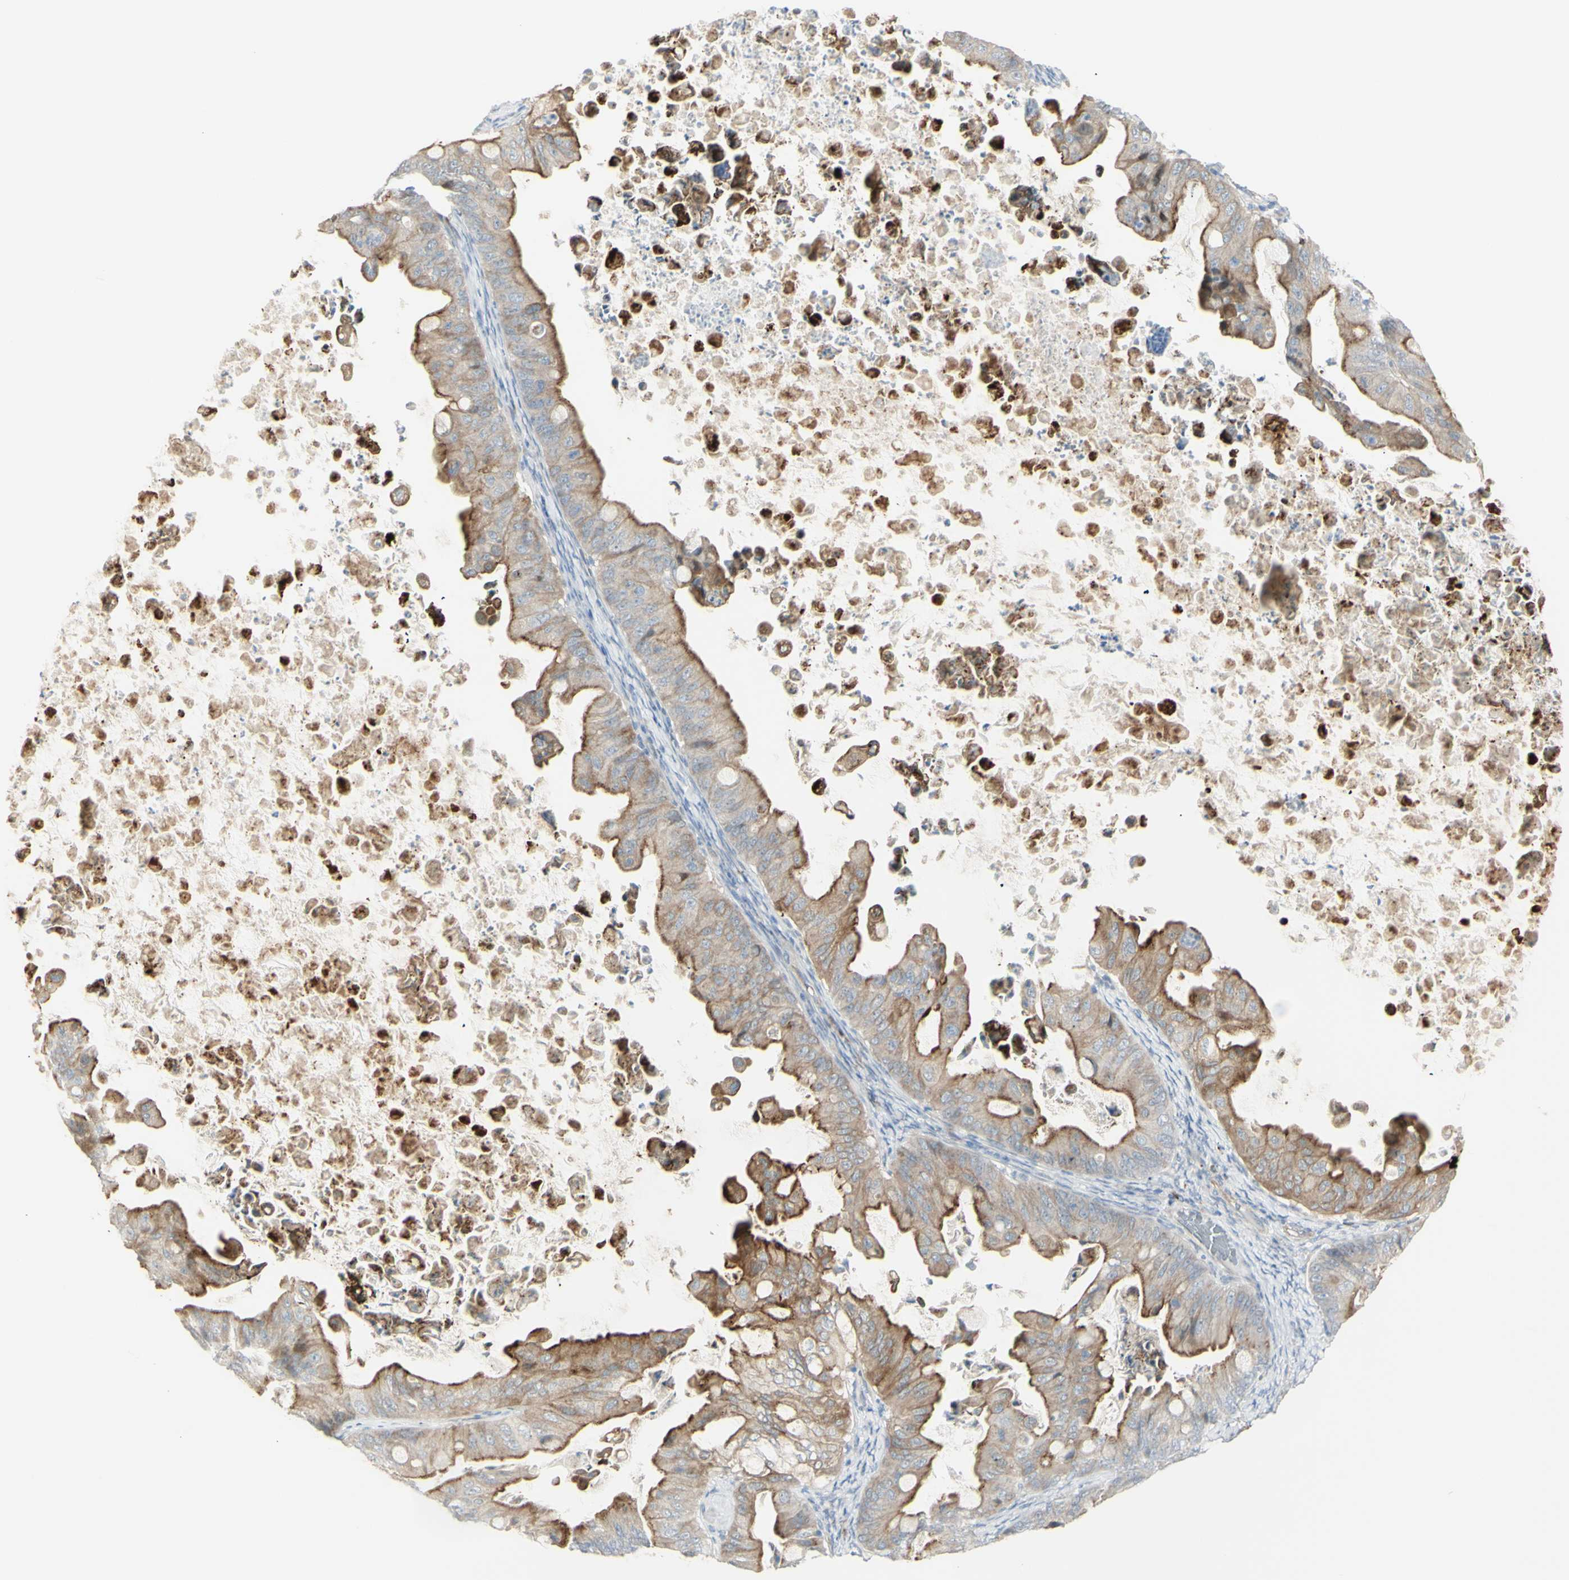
{"staining": {"intensity": "moderate", "quantity": ">75%", "location": "cytoplasmic/membranous"}, "tissue": "ovarian cancer", "cell_type": "Tumor cells", "image_type": "cancer", "snomed": [{"axis": "morphology", "description": "Cystadenocarcinoma, mucinous, NOS"}, {"axis": "topography", "description": "Ovary"}], "caption": "Moderate cytoplasmic/membranous staining for a protein is present in approximately >75% of tumor cells of ovarian cancer using IHC.", "gene": "NDST4", "patient": {"sex": "female", "age": 37}}